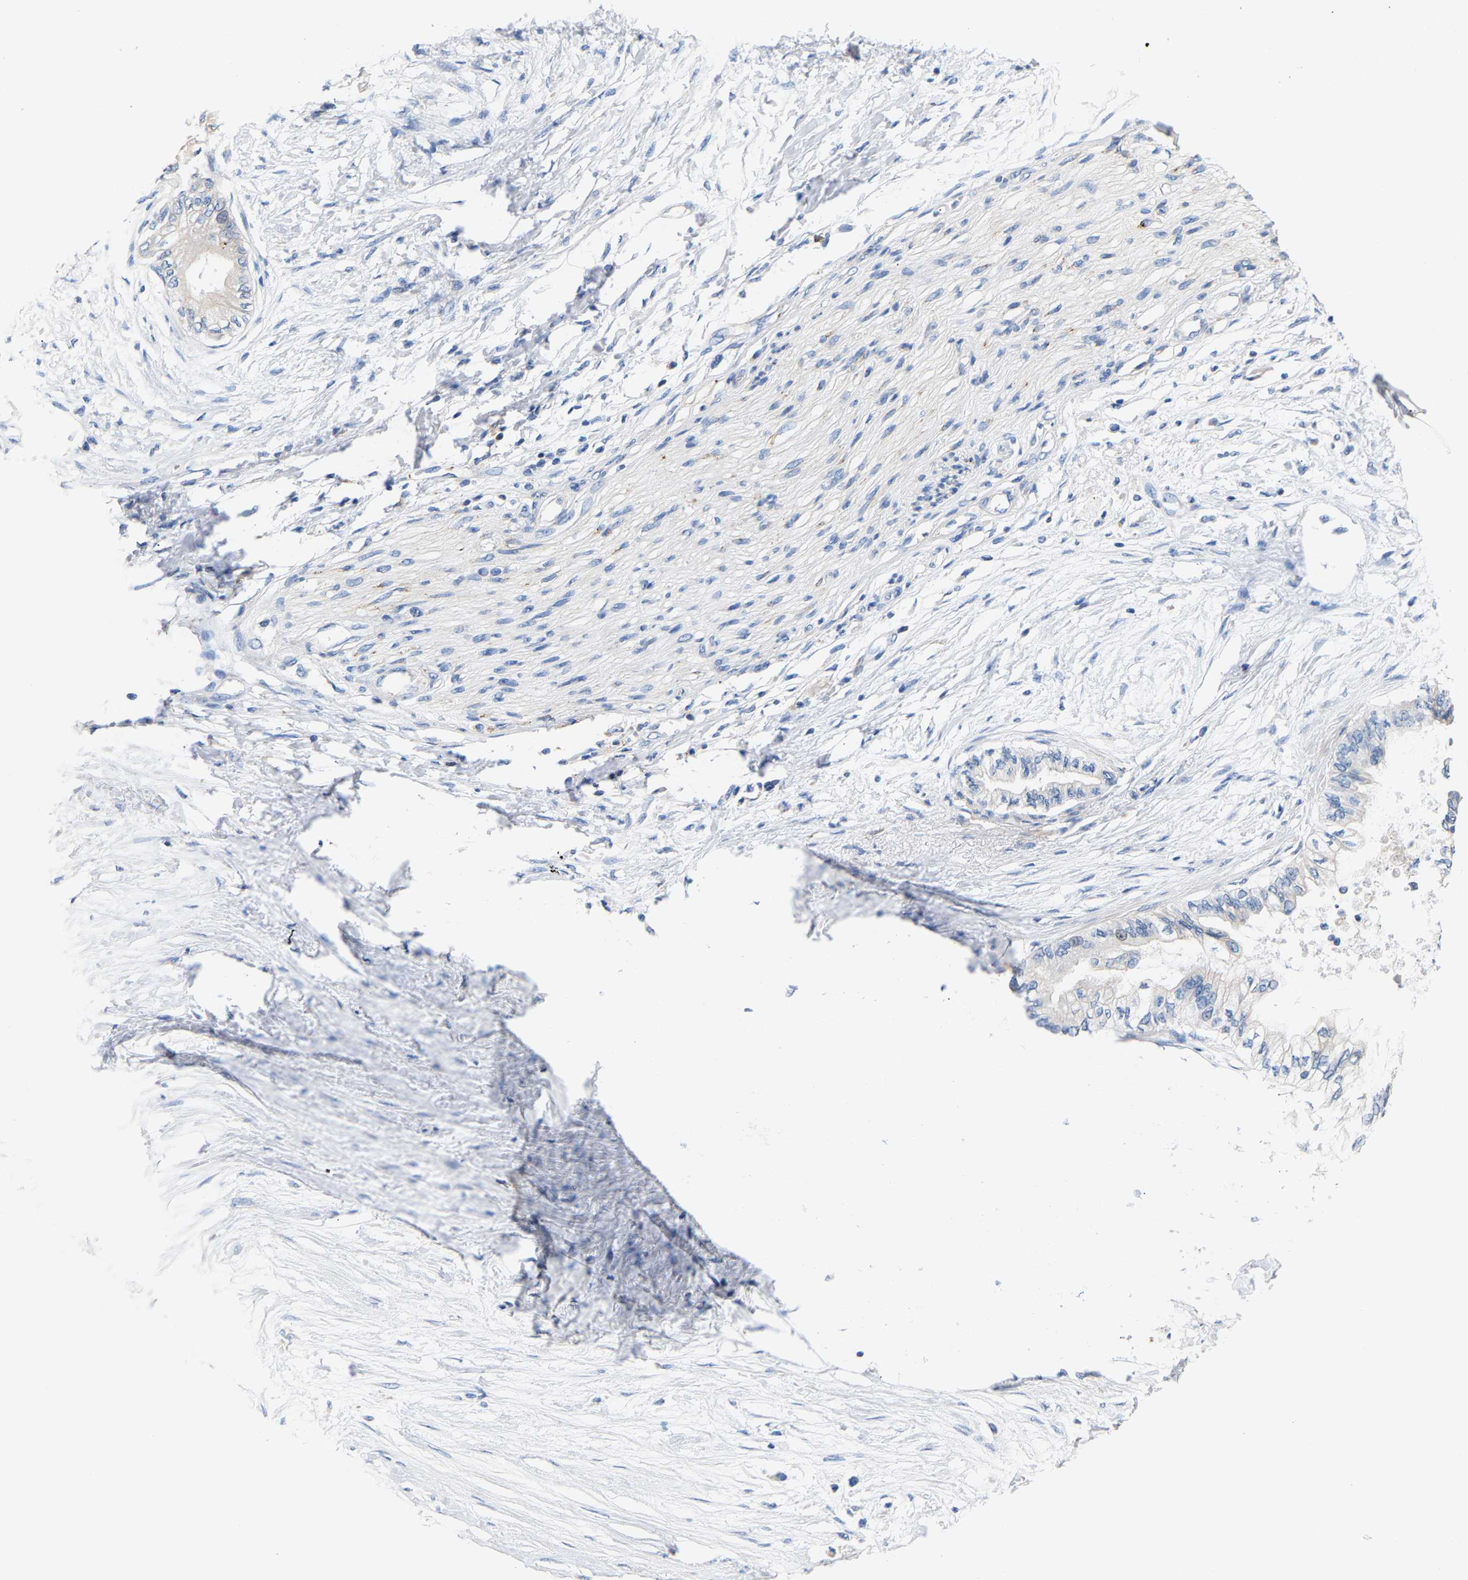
{"staining": {"intensity": "negative", "quantity": "none", "location": "none"}, "tissue": "pancreatic cancer", "cell_type": "Tumor cells", "image_type": "cancer", "snomed": [{"axis": "morphology", "description": "Normal tissue, NOS"}, {"axis": "morphology", "description": "Adenocarcinoma, NOS"}, {"axis": "topography", "description": "Pancreas"}, {"axis": "topography", "description": "Duodenum"}], "caption": "Protein analysis of pancreatic adenocarcinoma exhibits no significant staining in tumor cells.", "gene": "CCDC171", "patient": {"sex": "female", "age": 60}}